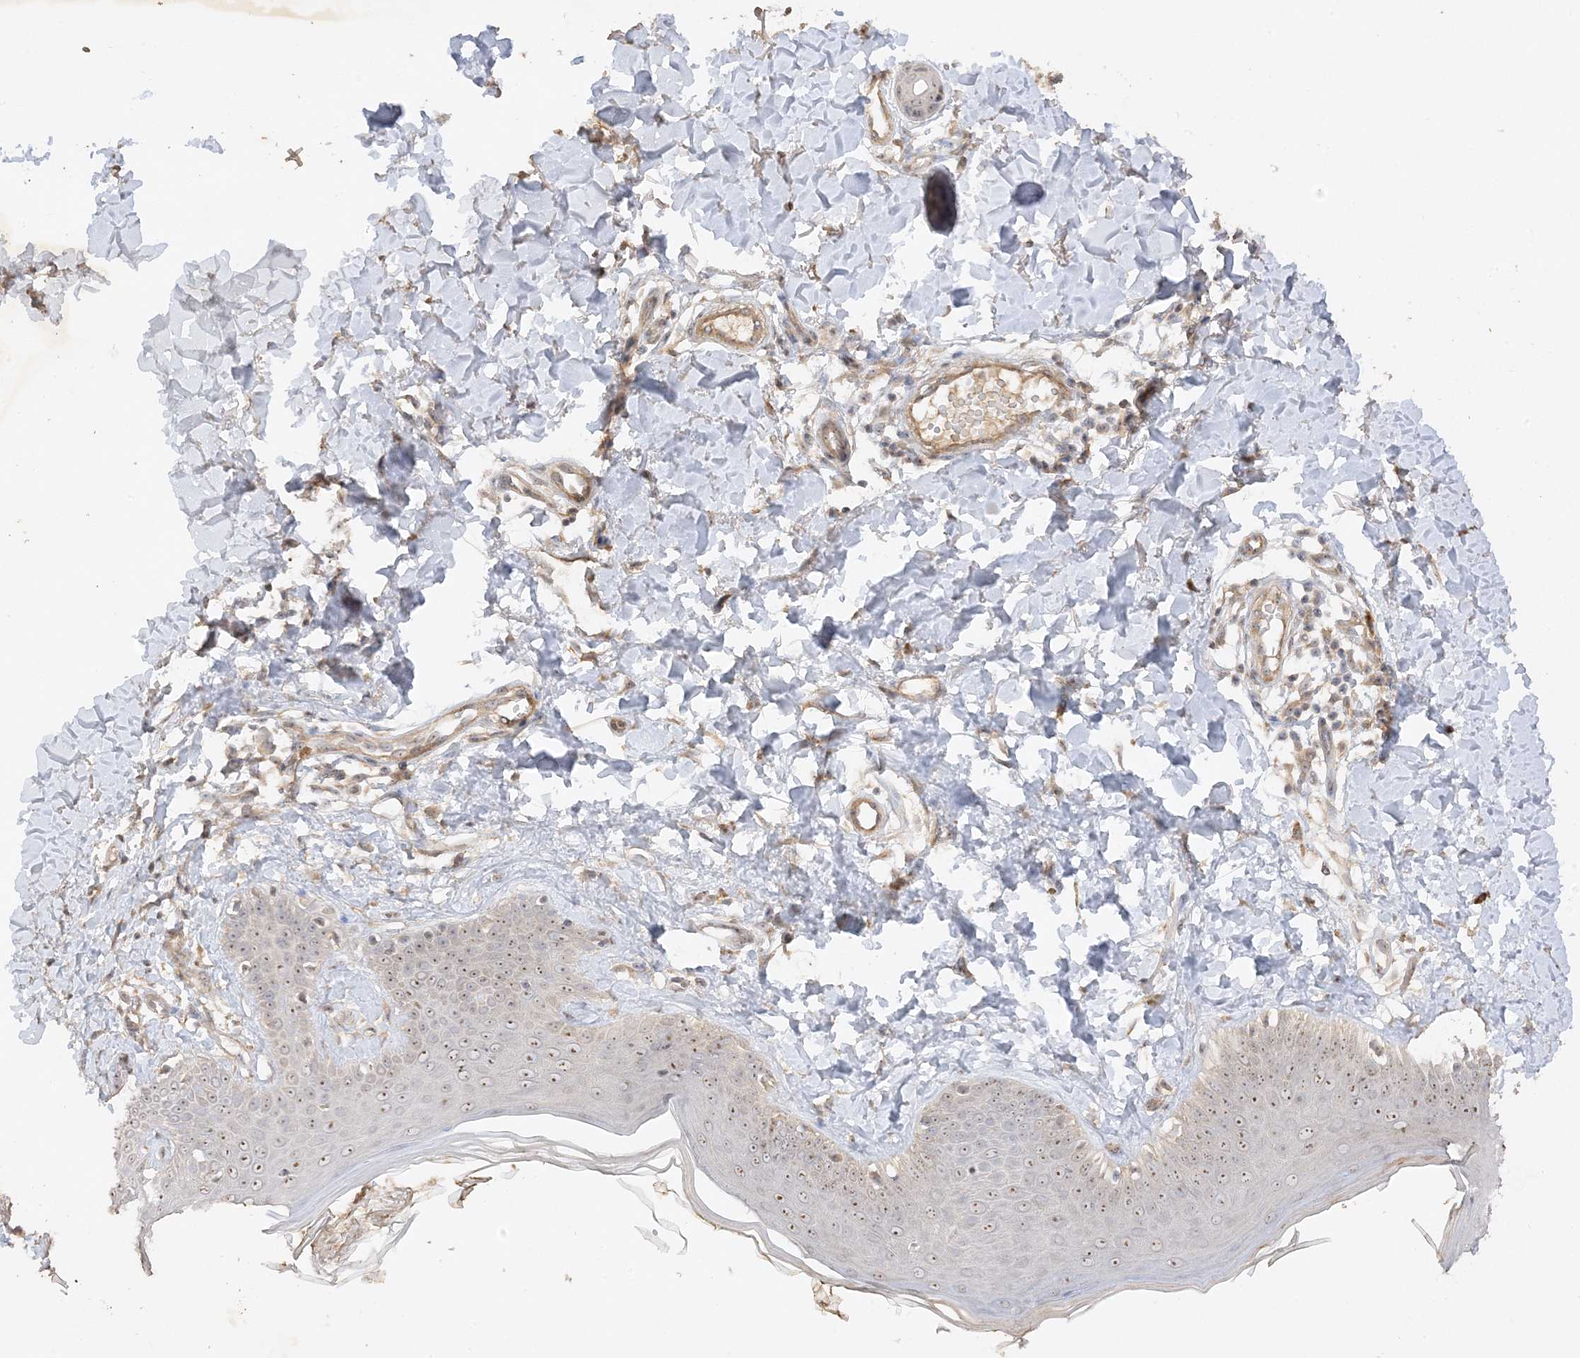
{"staining": {"intensity": "weak", "quantity": ">75%", "location": "cytoplasmic/membranous"}, "tissue": "skin", "cell_type": "Fibroblasts", "image_type": "normal", "snomed": [{"axis": "morphology", "description": "Normal tissue, NOS"}, {"axis": "topography", "description": "Skin"}], "caption": "Weak cytoplasmic/membranous positivity is present in about >75% of fibroblasts in unremarkable skin.", "gene": "DDX18", "patient": {"sex": "male", "age": 52}}